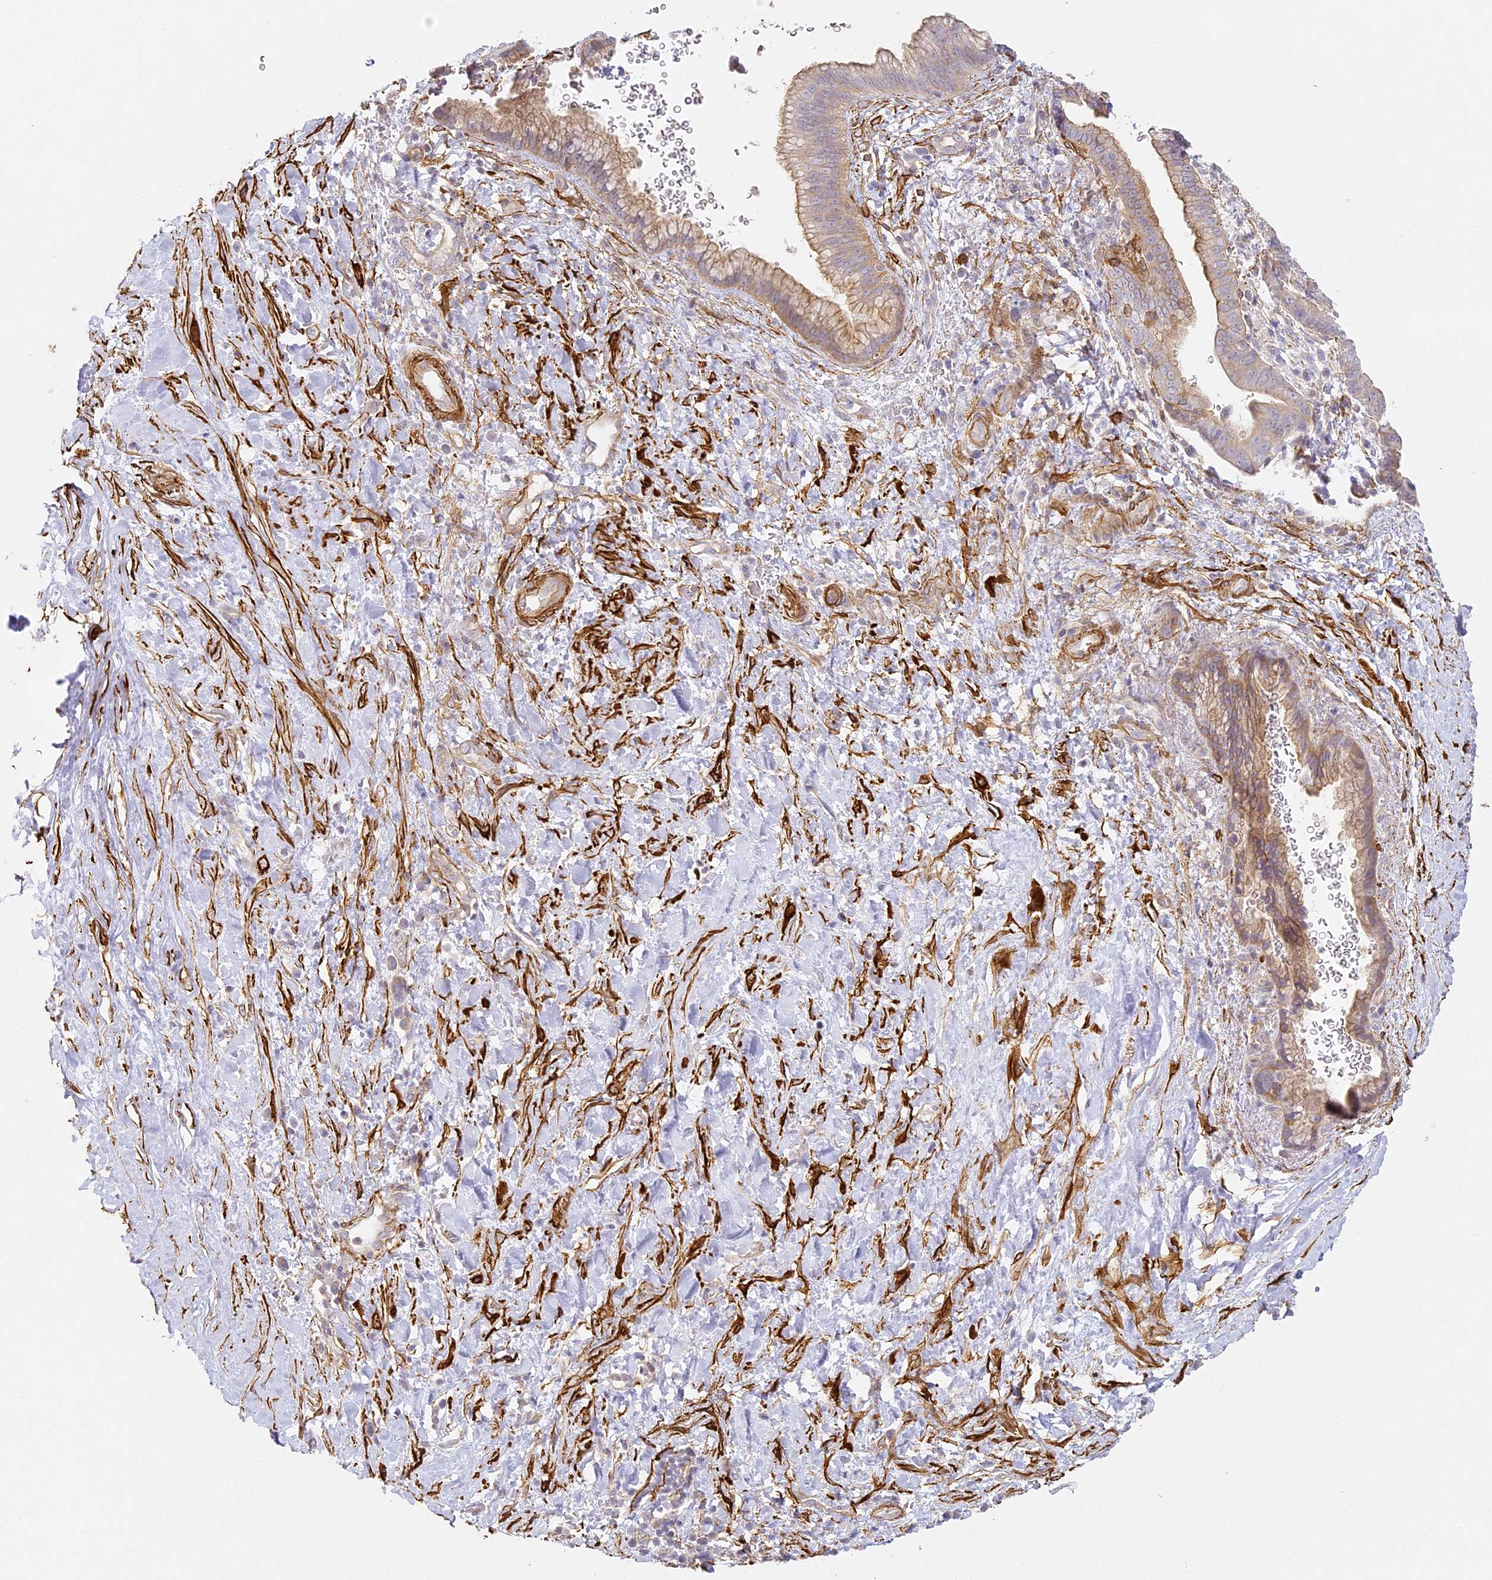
{"staining": {"intensity": "weak", "quantity": "25%-75%", "location": "cytoplasmic/membranous"}, "tissue": "pancreatic cancer", "cell_type": "Tumor cells", "image_type": "cancer", "snomed": [{"axis": "morphology", "description": "Adenocarcinoma, NOS"}, {"axis": "topography", "description": "Pancreas"}], "caption": "IHC micrograph of adenocarcinoma (pancreatic) stained for a protein (brown), which reveals low levels of weak cytoplasmic/membranous staining in approximately 25%-75% of tumor cells.", "gene": "MED28", "patient": {"sex": "male", "age": 75}}